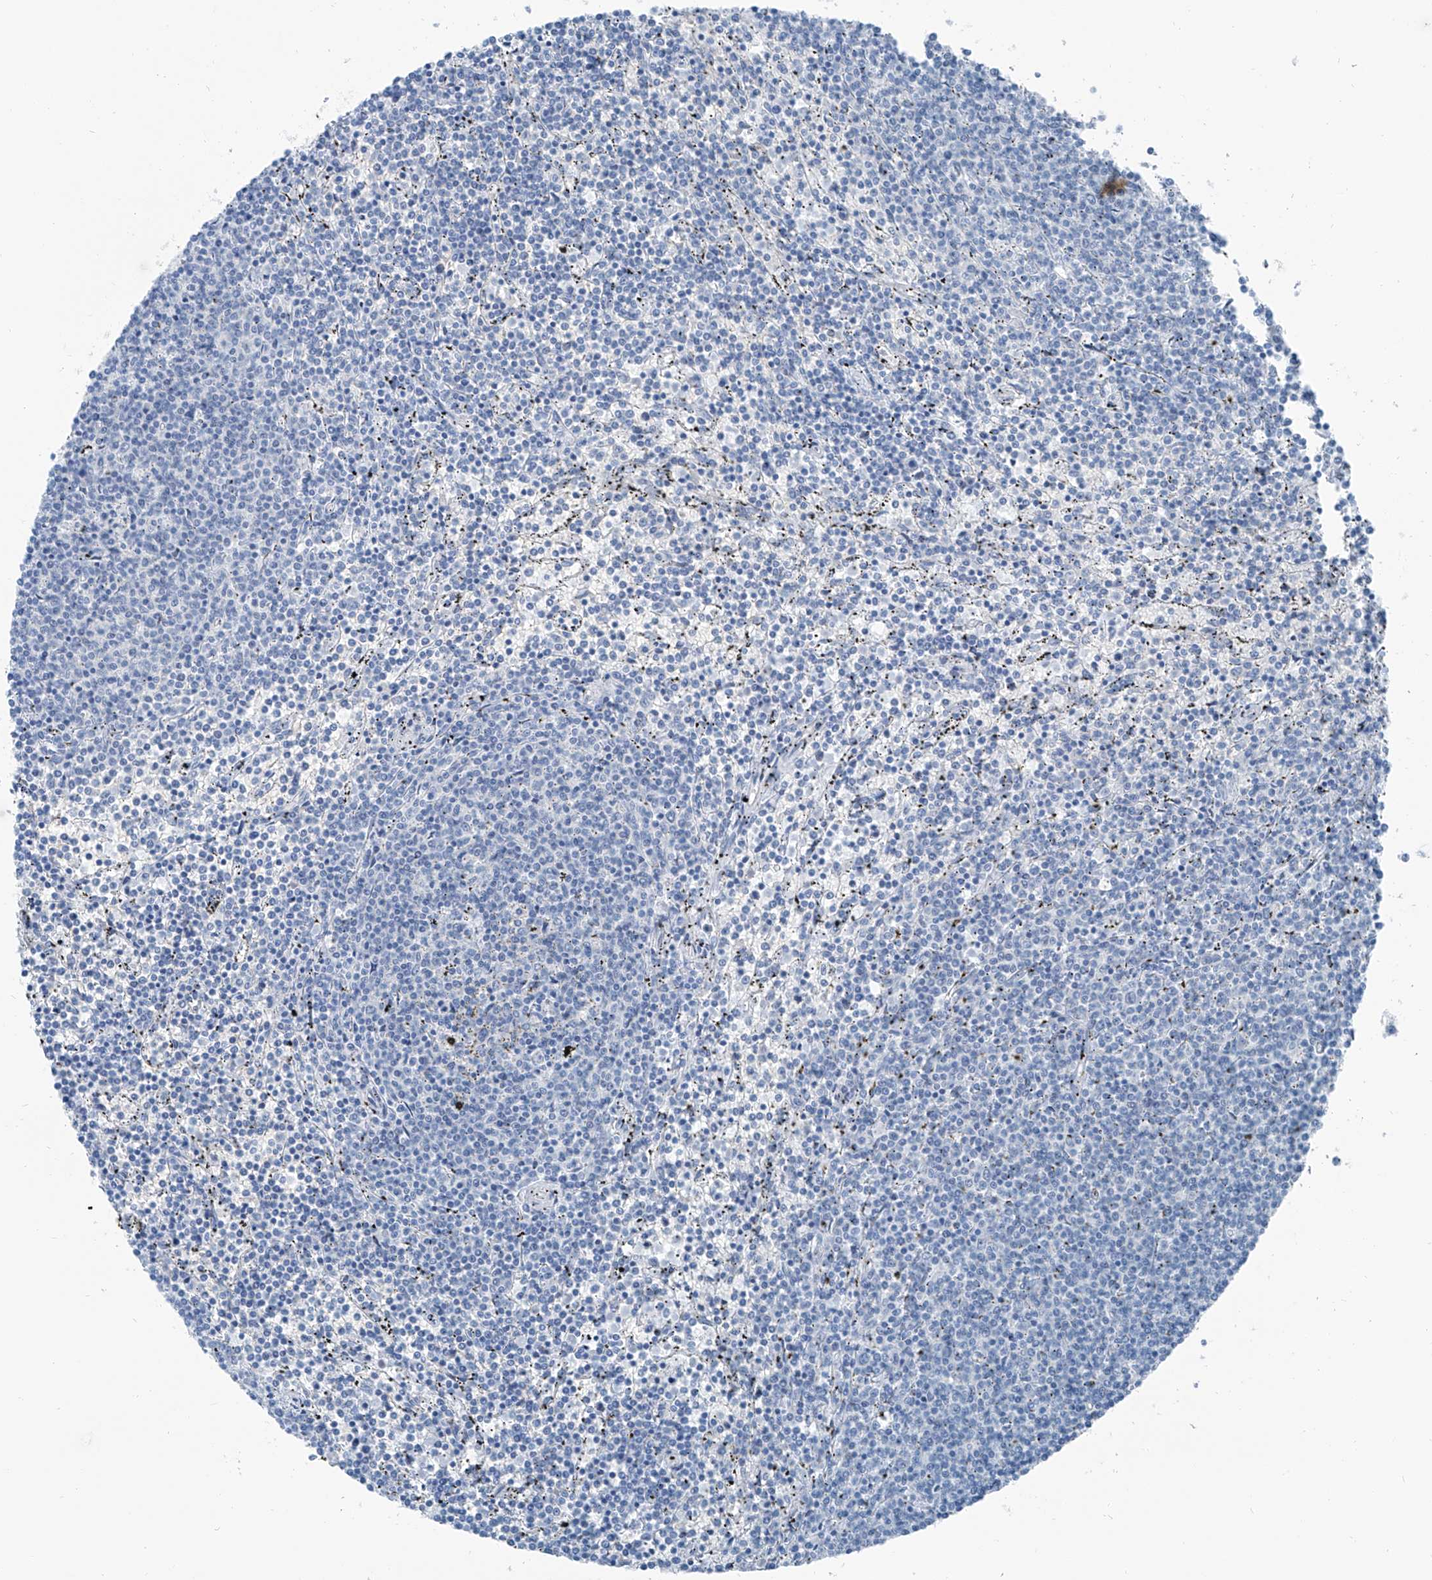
{"staining": {"intensity": "negative", "quantity": "none", "location": "none"}, "tissue": "lymphoma", "cell_type": "Tumor cells", "image_type": "cancer", "snomed": [{"axis": "morphology", "description": "Malignant lymphoma, non-Hodgkin's type, Low grade"}, {"axis": "topography", "description": "Spleen"}], "caption": "The photomicrograph demonstrates no significant expression in tumor cells of malignant lymphoma, non-Hodgkin's type (low-grade).", "gene": "RGN", "patient": {"sex": "female", "age": 50}}